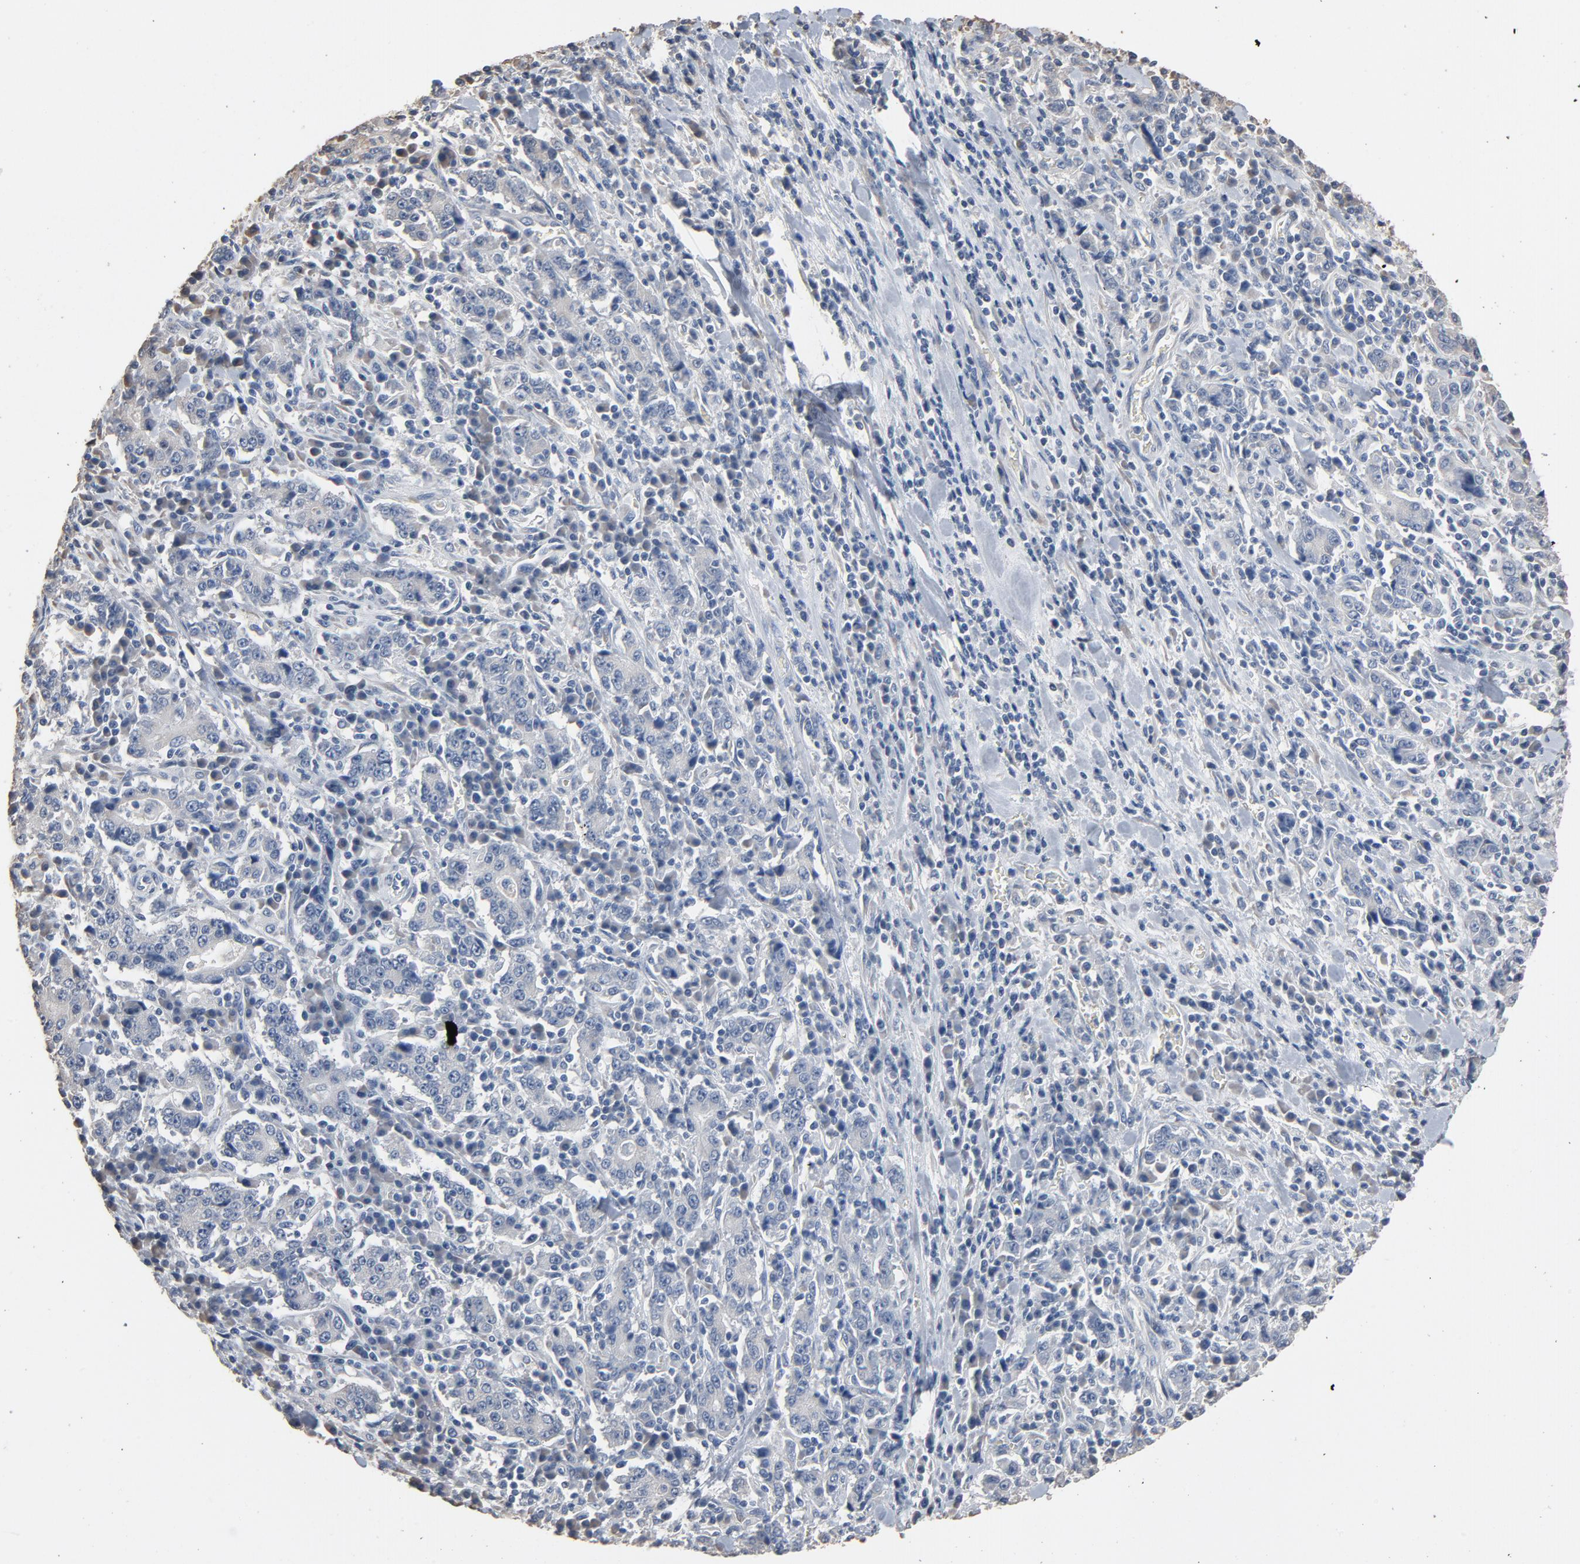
{"staining": {"intensity": "negative", "quantity": "none", "location": "none"}, "tissue": "stomach cancer", "cell_type": "Tumor cells", "image_type": "cancer", "snomed": [{"axis": "morphology", "description": "Normal tissue, NOS"}, {"axis": "morphology", "description": "Adenocarcinoma, NOS"}, {"axis": "topography", "description": "Stomach, upper"}, {"axis": "topography", "description": "Stomach"}], "caption": "Immunohistochemical staining of human adenocarcinoma (stomach) reveals no significant expression in tumor cells.", "gene": "SOX6", "patient": {"sex": "male", "age": 59}}